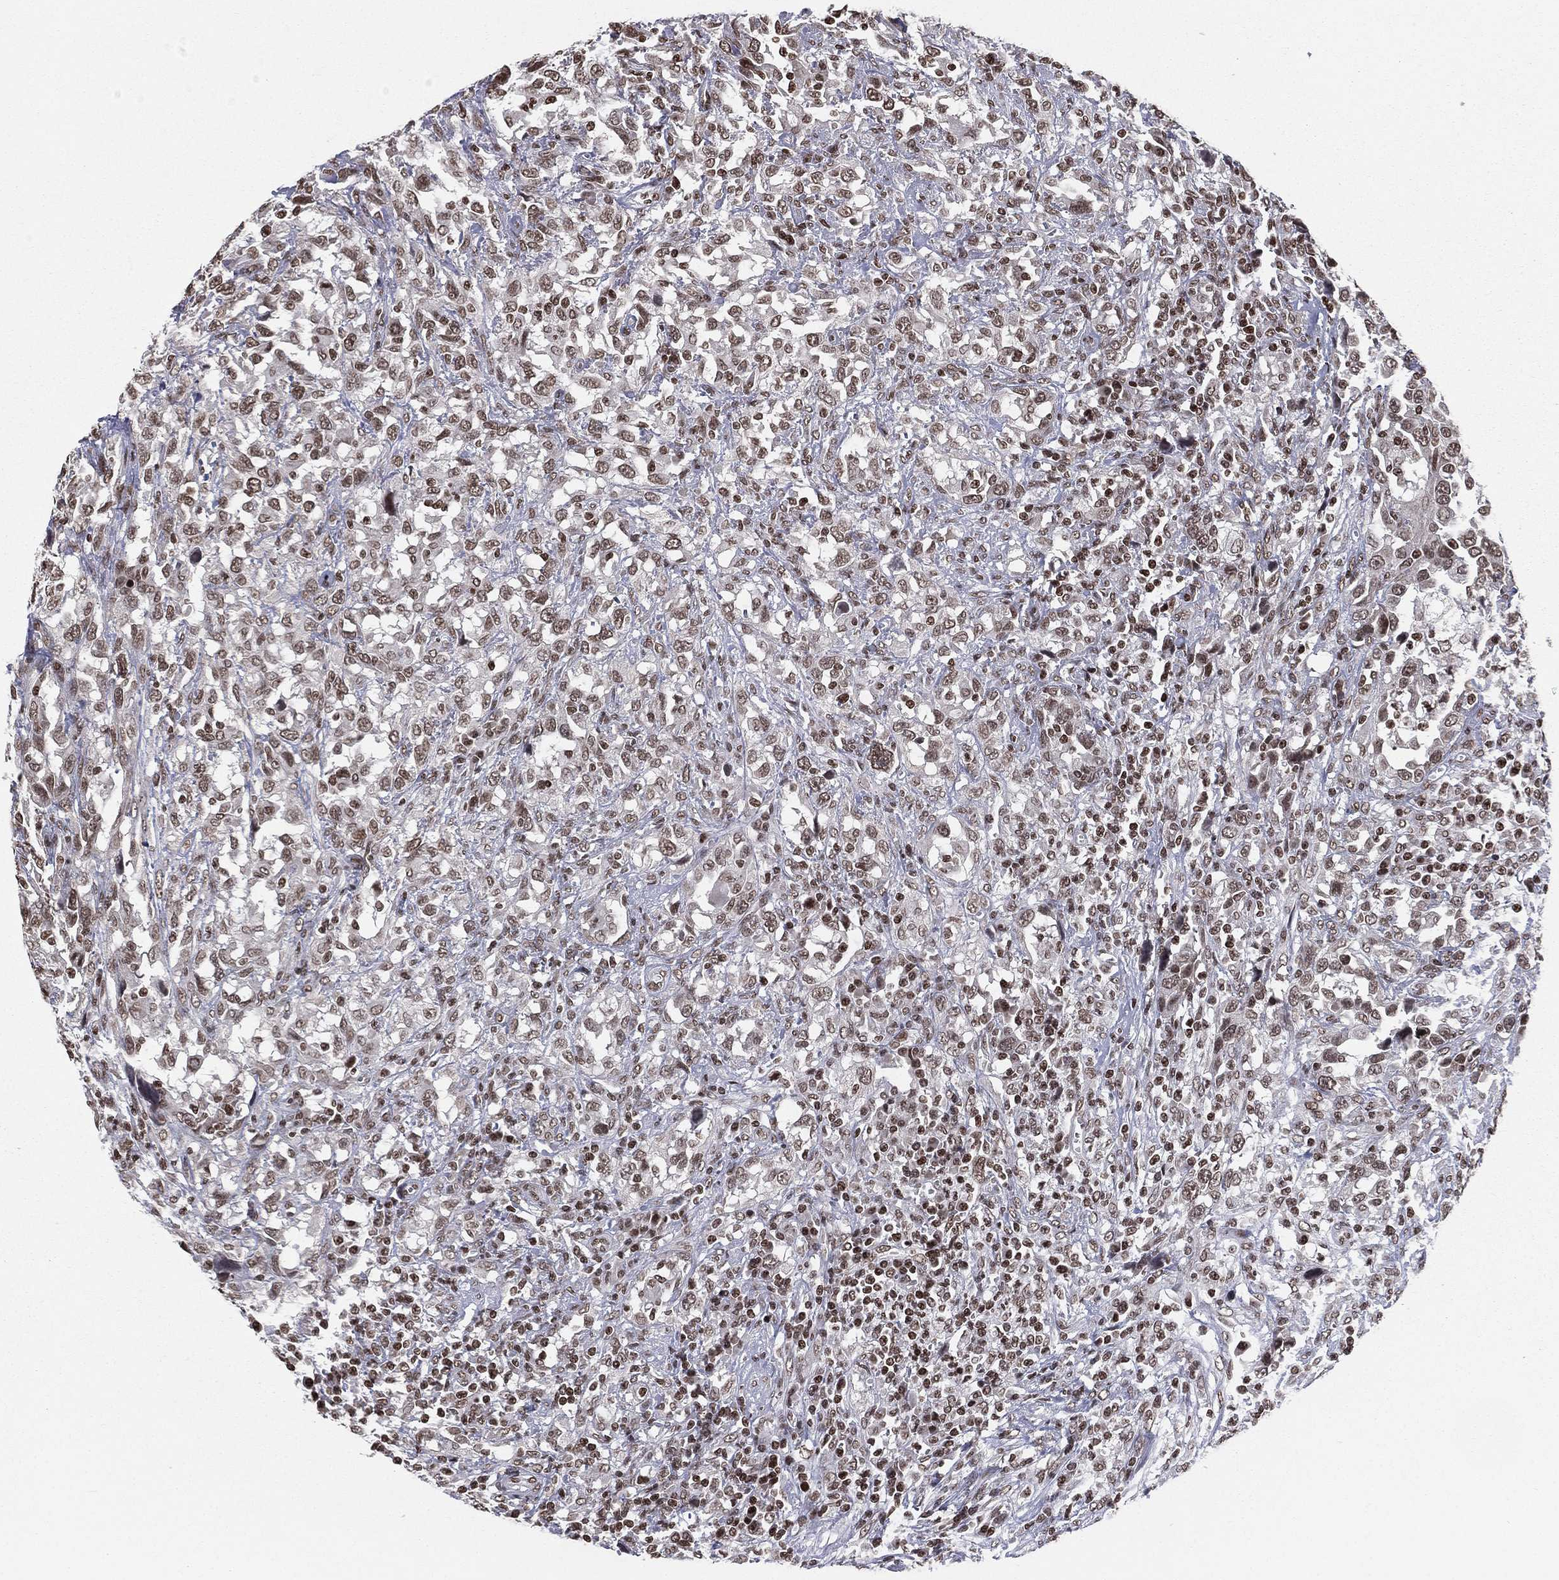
{"staining": {"intensity": "moderate", "quantity": ">75%", "location": "nuclear"}, "tissue": "urothelial cancer", "cell_type": "Tumor cells", "image_type": "cancer", "snomed": [{"axis": "morphology", "description": "Urothelial carcinoma, NOS"}, {"axis": "morphology", "description": "Urothelial carcinoma, High grade"}, {"axis": "topography", "description": "Urinary bladder"}], "caption": "Moderate nuclear staining is identified in approximately >75% of tumor cells in urothelial carcinoma (high-grade).", "gene": "RFX7", "patient": {"sex": "female", "age": 64}}